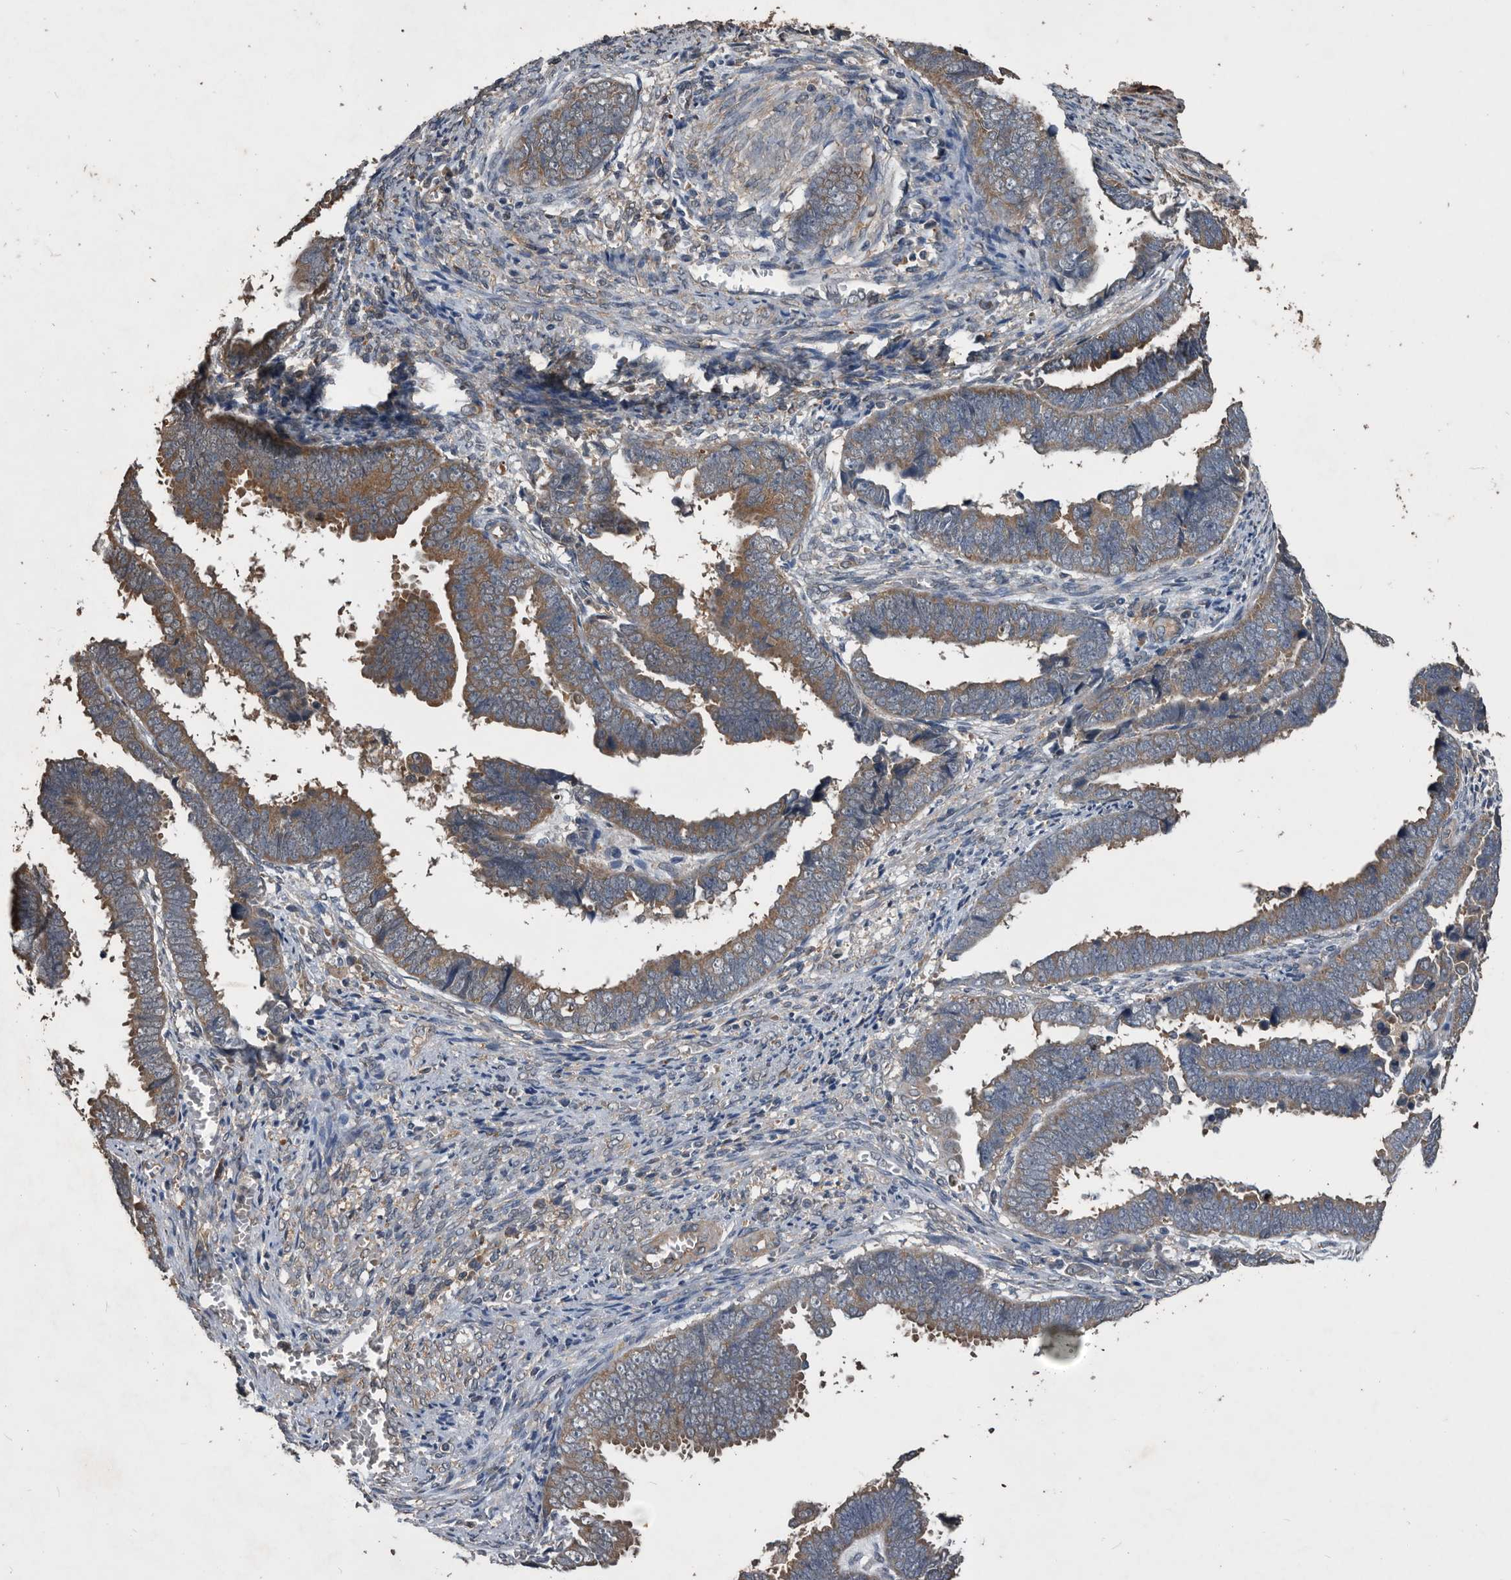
{"staining": {"intensity": "moderate", "quantity": ">75%", "location": "cytoplasmic/membranous"}, "tissue": "endometrial cancer", "cell_type": "Tumor cells", "image_type": "cancer", "snomed": [{"axis": "morphology", "description": "Adenocarcinoma, NOS"}, {"axis": "topography", "description": "Endometrium"}], "caption": "An IHC histopathology image of neoplastic tissue is shown. Protein staining in brown highlights moderate cytoplasmic/membranous positivity in endometrial cancer (adenocarcinoma) within tumor cells.", "gene": "NRBP1", "patient": {"sex": "female", "age": 75}}